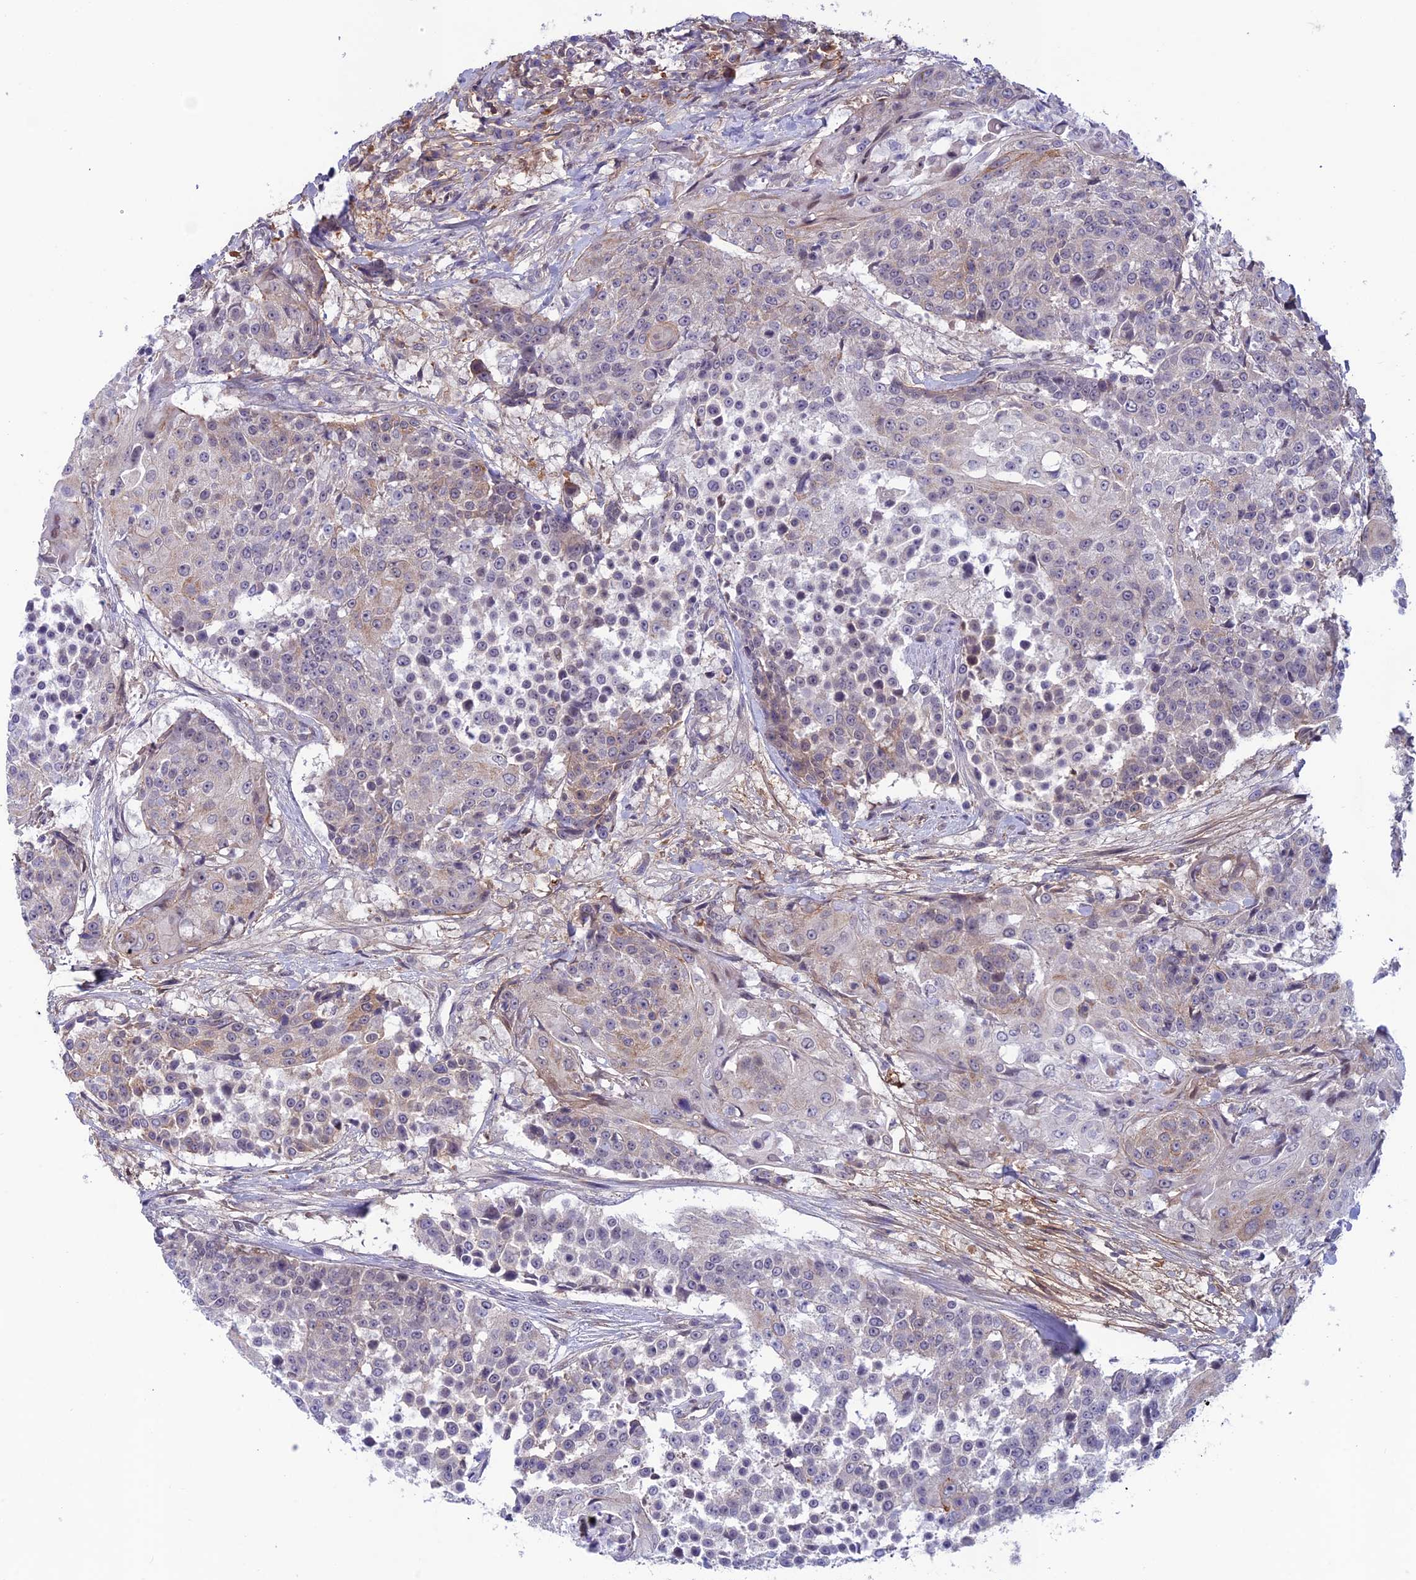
{"staining": {"intensity": "weak", "quantity": "<25%", "location": "cytoplasmic/membranous"}, "tissue": "urothelial cancer", "cell_type": "Tumor cells", "image_type": "cancer", "snomed": [{"axis": "morphology", "description": "Urothelial carcinoma, High grade"}, {"axis": "topography", "description": "Urinary bladder"}], "caption": "A high-resolution micrograph shows IHC staining of urothelial carcinoma (high-grade), which shows no significant expression in tumor cells. (DAB (3,3'-diaminobenzidine) immunohistochemistry (IHC) visualized using brightfield microscopy, high magnification).", "gene": "FKBPL", "patient": {"sex": "female", "age": 63}}